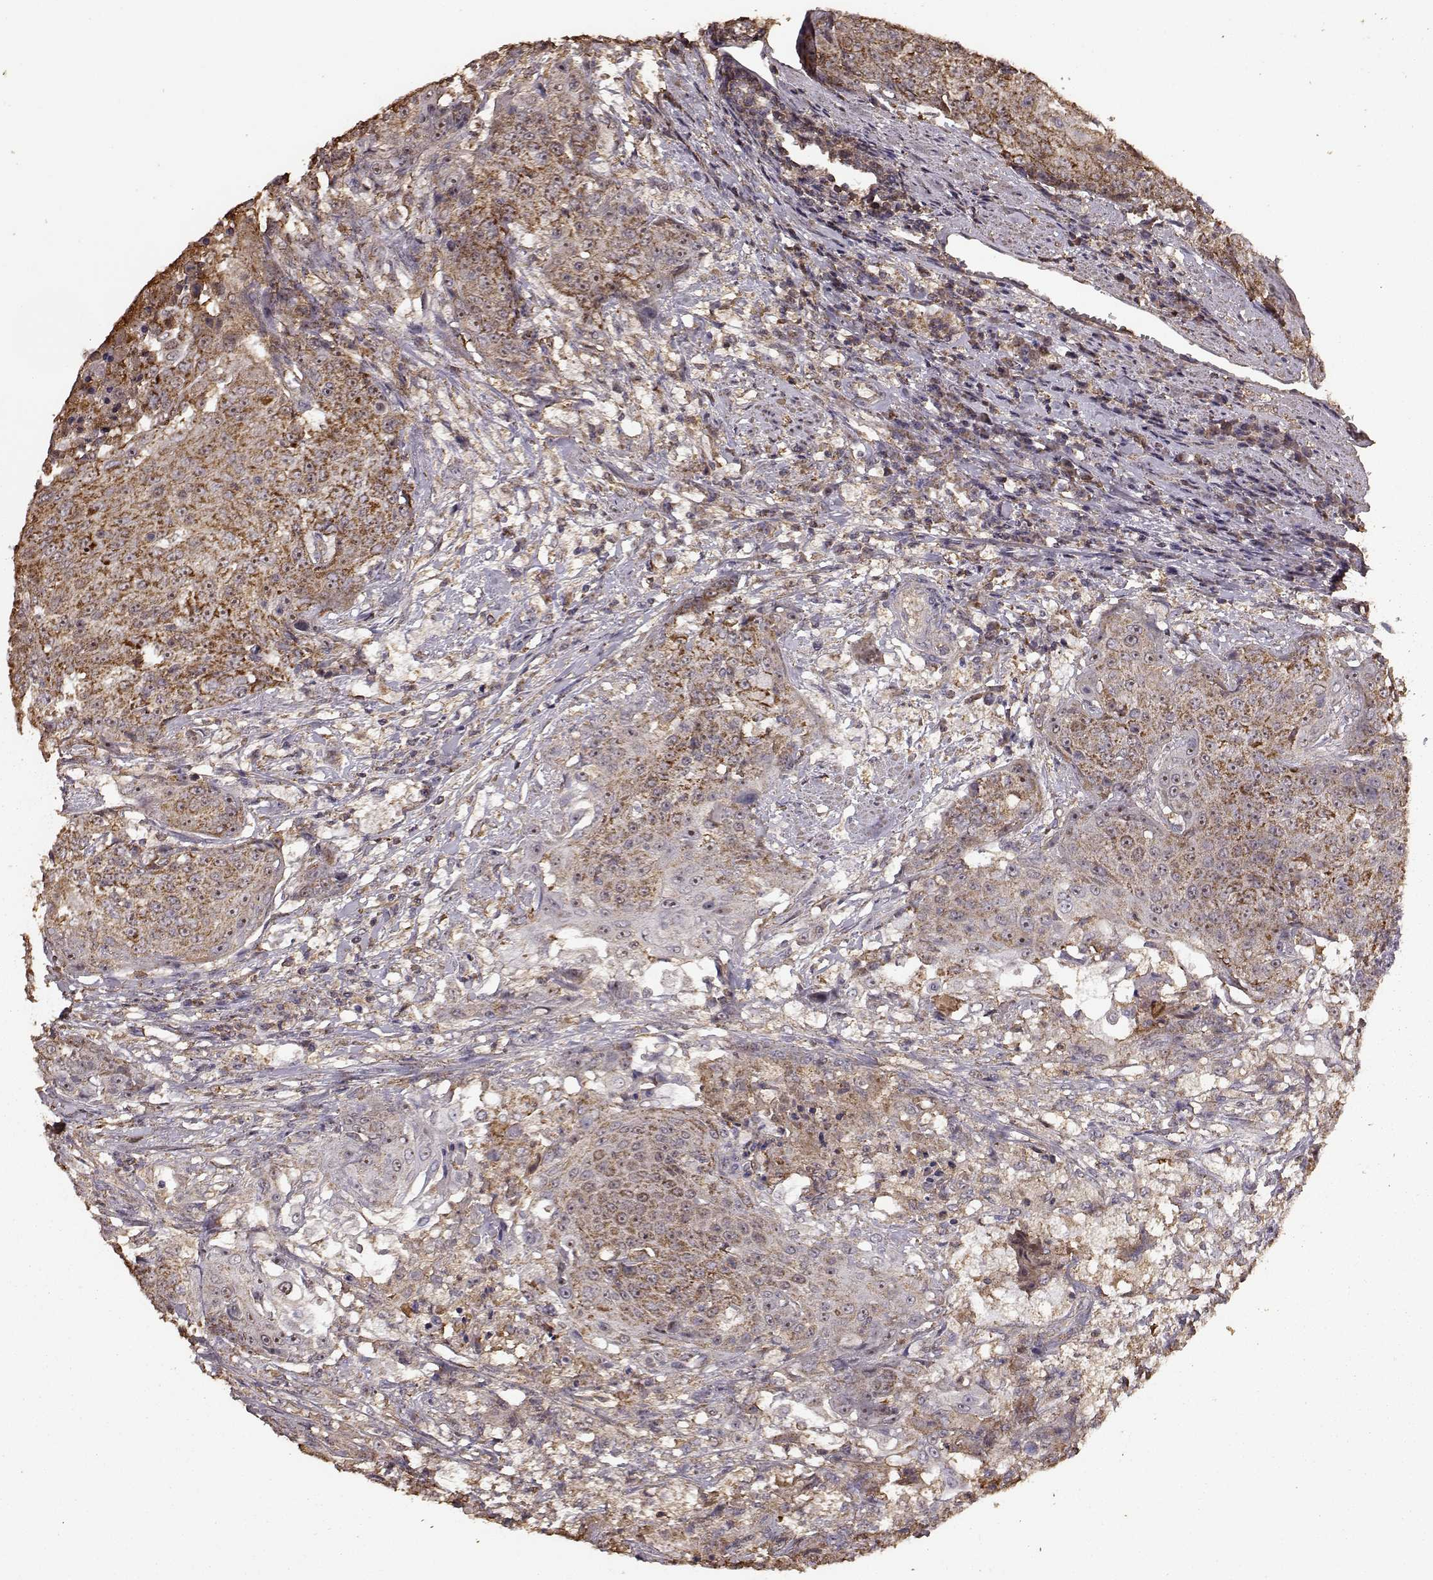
{"staining": {"intensity": "moderate", "quantity": ">75%", "location": "cytoplasmic/membranous"}, "tissue": "urothelial cancer", "cell_type": "Tumor cells", "image_type": "cancer", "snomed": [{"axis": "morphology", "description": "Urothelial carcinoma, High grade"}, {"axis": "topography", "description": "Urinary bladder"}], "caption": "A photomicrograph of urothelial cancer stained for a protein demonstrates moderate cytoplasmic/membranous brown staining in tumor cells. The staining is performed using DAB (3,3'-diaminobenzidine) brown chromogen to label protein expression. The nuclei are counter-stained blue using hematoxylin.", "gene": "PTGES2", "patient": {"sex": "female", "age": 63}}